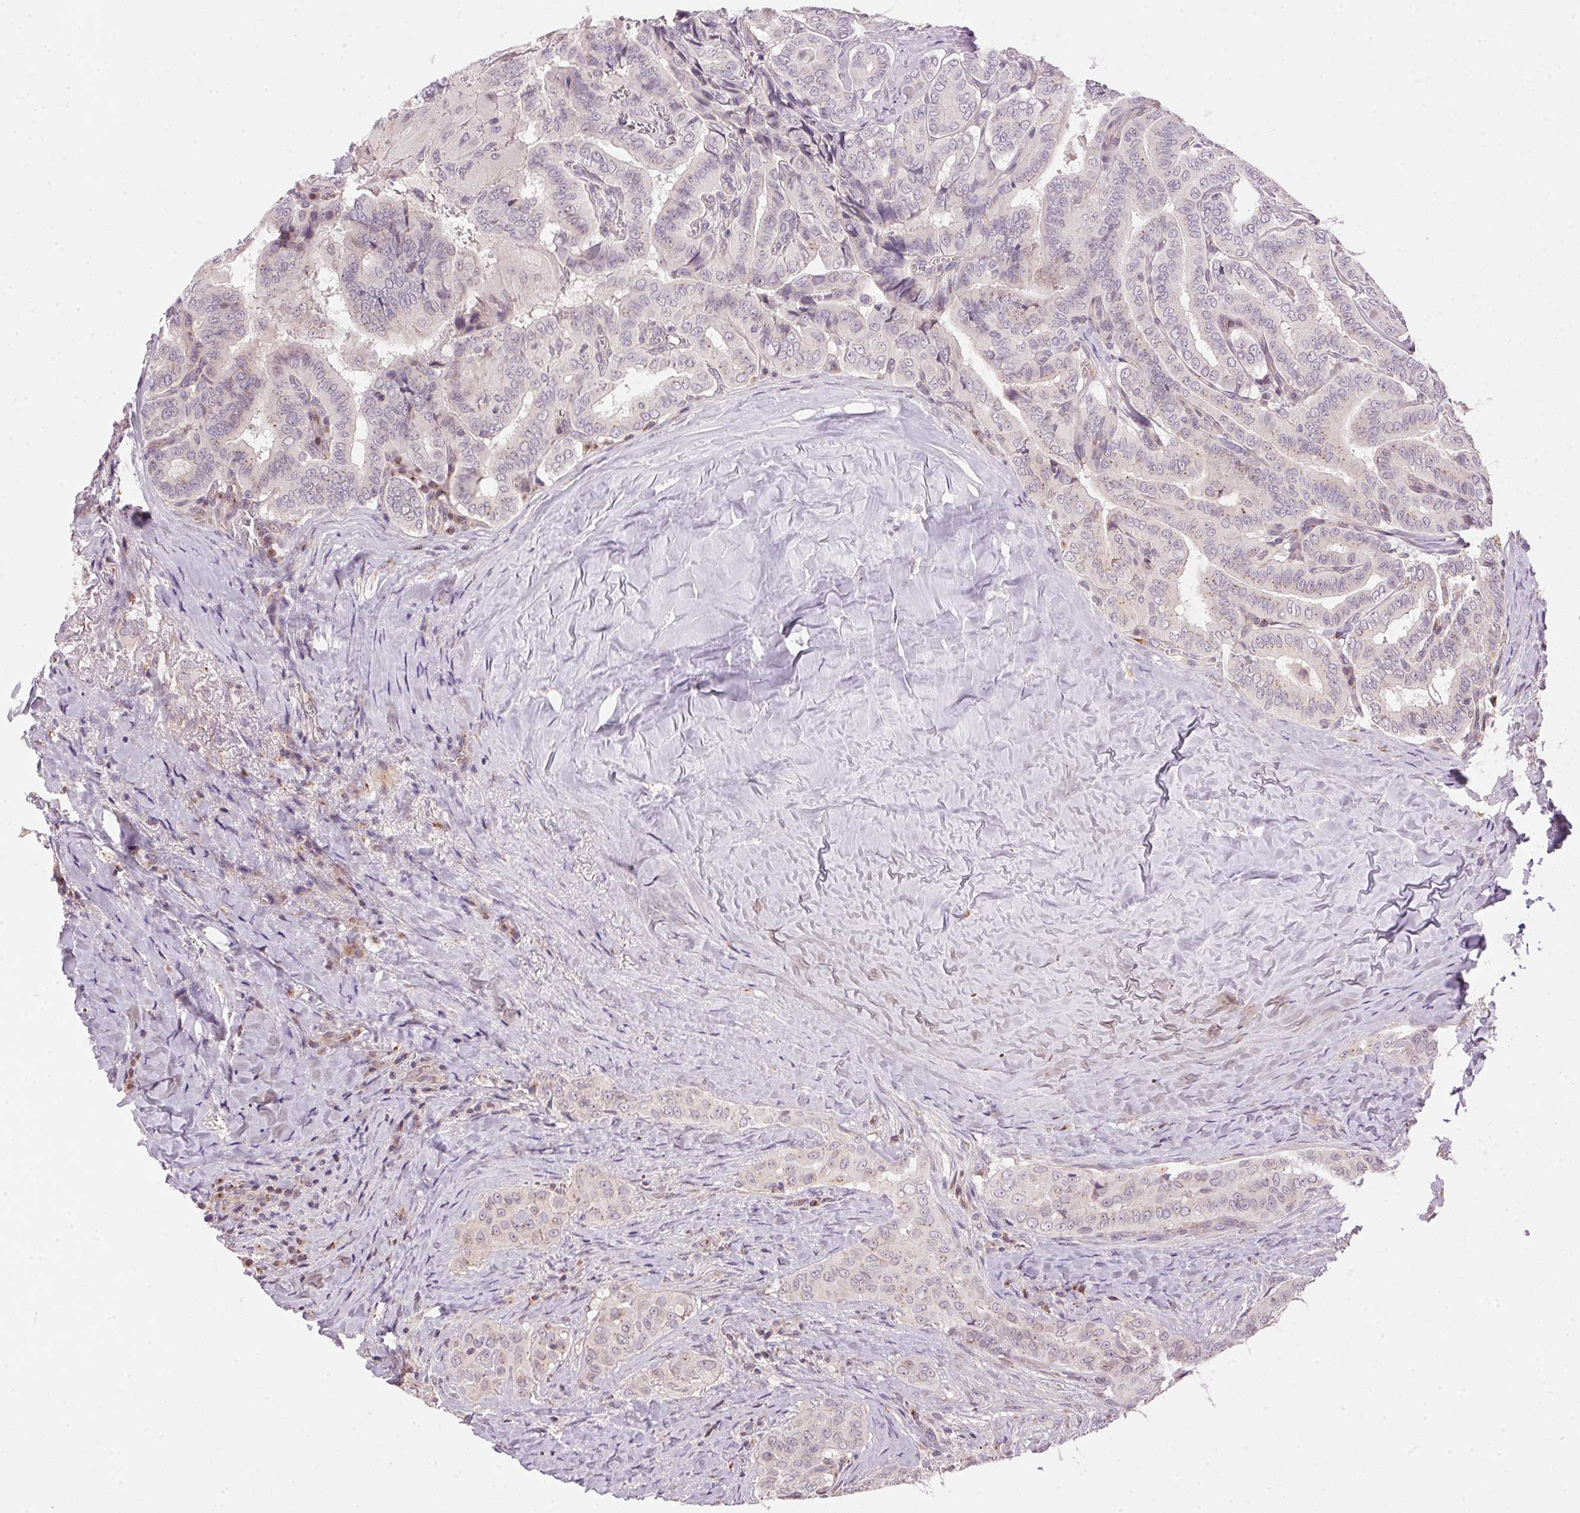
{"staining": {"intensity": "moderate", "quantity": "<25%", "location": "cytoplasmic/membranous"}, "tissue": "thyroid cancer", "cell_type": "Tumor cells", "image_type": "cancer", "snomed": [{"axis": "morphology", "description": "Papillary adenocarcinoma, NOS"}, {"axis": "morphology", "description": "Papillary adenoma metastatic"}, {"axis": "topography", "description": "Thyroid gland"}], "caption": "The micrograph shows staining of papillary adenocarcinoma (thyroid), revealing moderate cytoplasmic/membranous protein expression (brown color) within tumor cells.", "gene": "GOLPH3", "patient": {"sex": "female", "age": 50}}